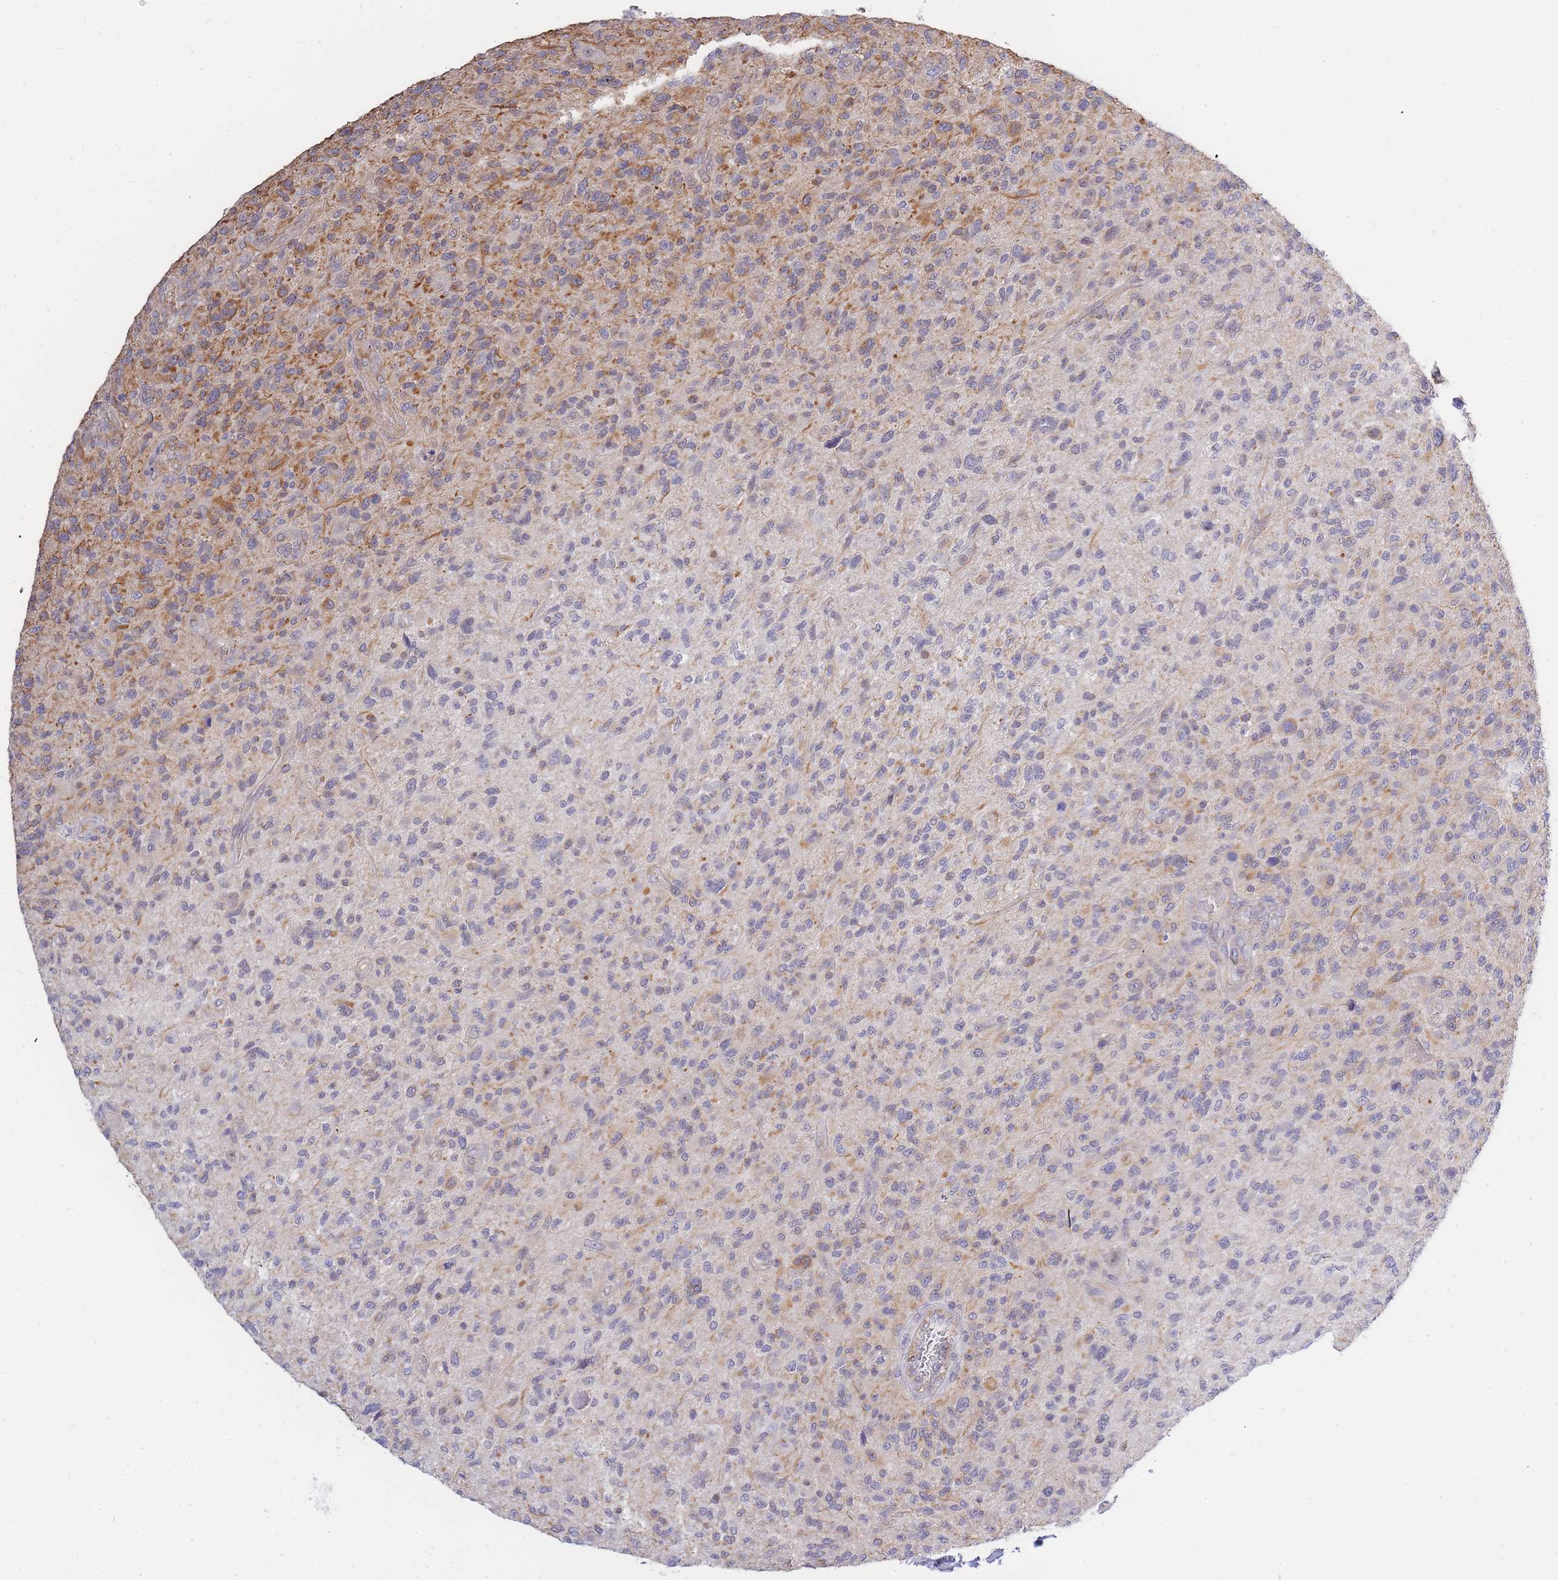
{"staining": {"intensity": "moderate", "quantity": "<25%", "location": "cytoplasmic/membranous"}, "tissue": "glioma", "cell_type": "Tumor cells", "image_type": "cancer", "snomed": [{"axis": "morphology", "description": "Glioma, malignant, High grade"}, {"axis": "topography", "description": "Brain"}], "caption": "Tumor cells show moderate cytoplasmic/membranous positivity in about <25% of cells in glioma.", "gene": "C19orf25", "patient": {"sex": "male", "age": 47}}